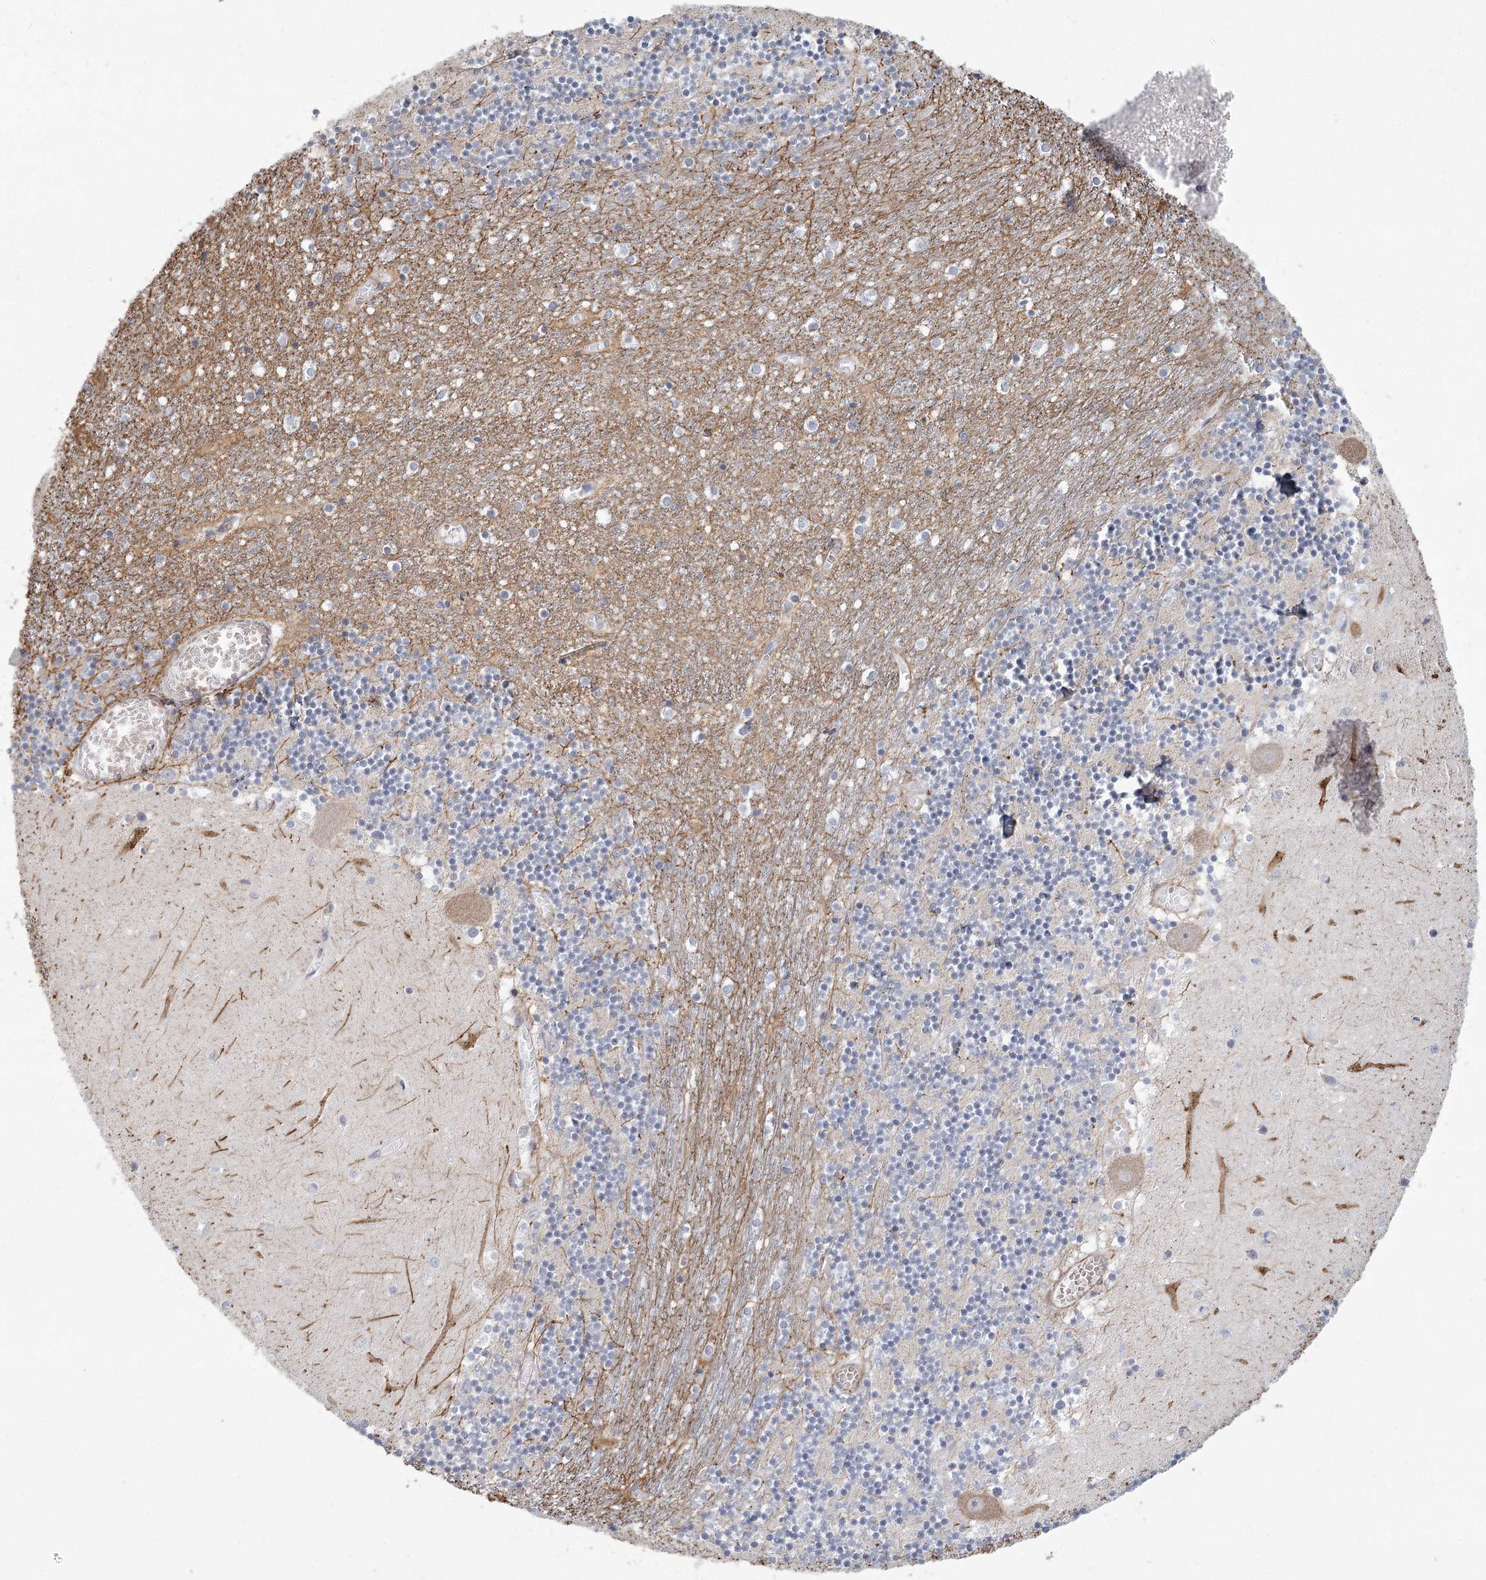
{"staining": {"intensity": "negative", "quantity": "none", "location": "none"}, "tissue": "cerebellum", "cell_type": "Cells in granular layer", "image_type": "normal", "snomed": [{"axis": "morphology", "description": "Normal tissue, NOS"}, {"axis": "topography", "description": "Cerebellum"}], "caption": "Protein analysis of normal cerebellum reveals no significant positivity in cells in granular layer.", "gene": "MEPE", "patient": {"sex": "female", "age": 28}}